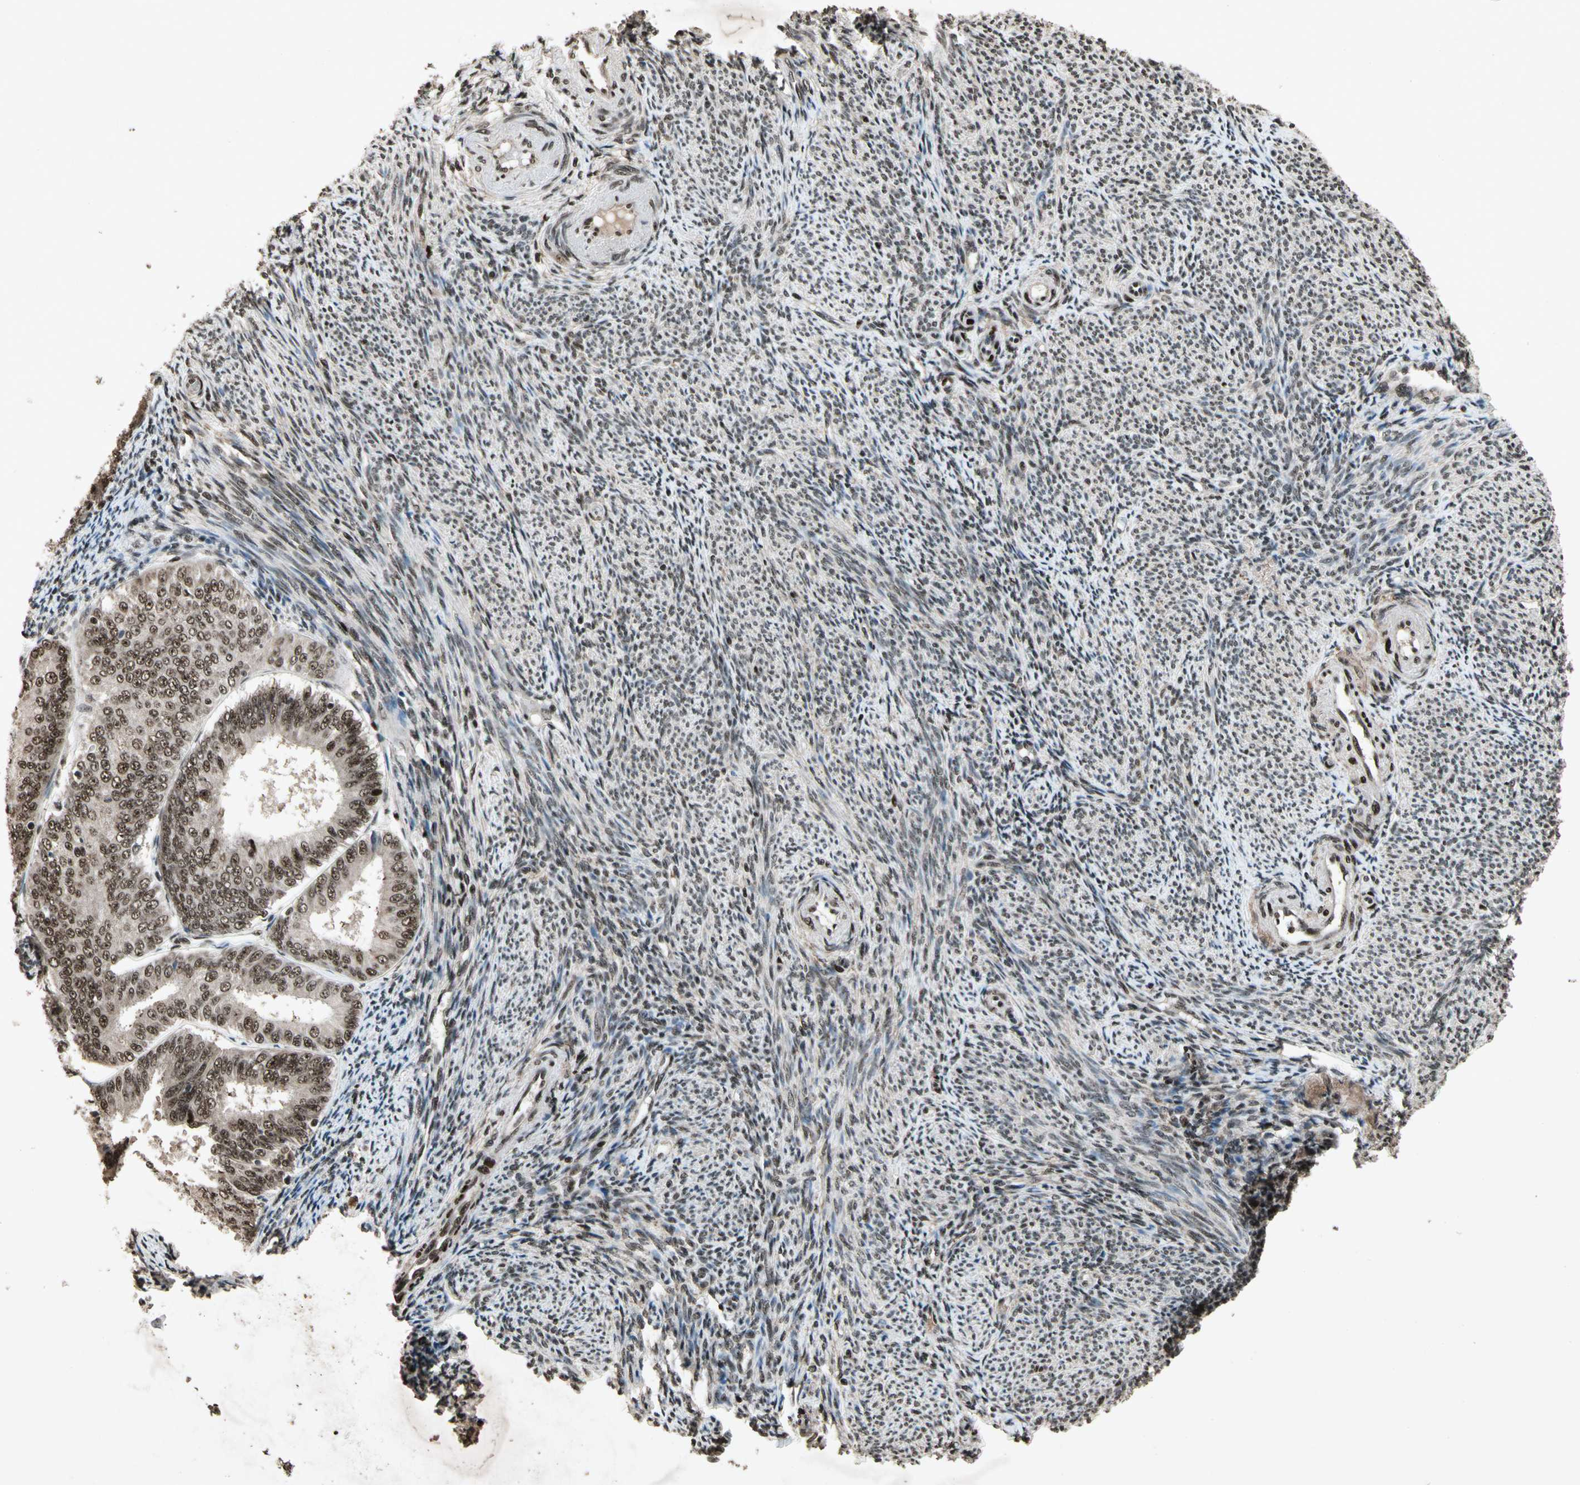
{"staining": {"intensity": "strong", "quantity": ">75%", "location": "nuclear"}, "tissue": "endometrial cancer", "cell_type": "Tumor cells", "image_type": "cancer", "snomed": [{"axis": "morphology", "description": "Adenocarcinoma, NOS"}, {"axis": "topography", "description": "Endometrium"}], "caption": "High-power microscopy captured an immunohistochemistry photomicrograph of adenocarcinoma (endometrial), revealing strong nuclear expression in approximately >75% of tumor cells.", "gene": "TBX2", "patient": {"sex": "female", "age": 63}}